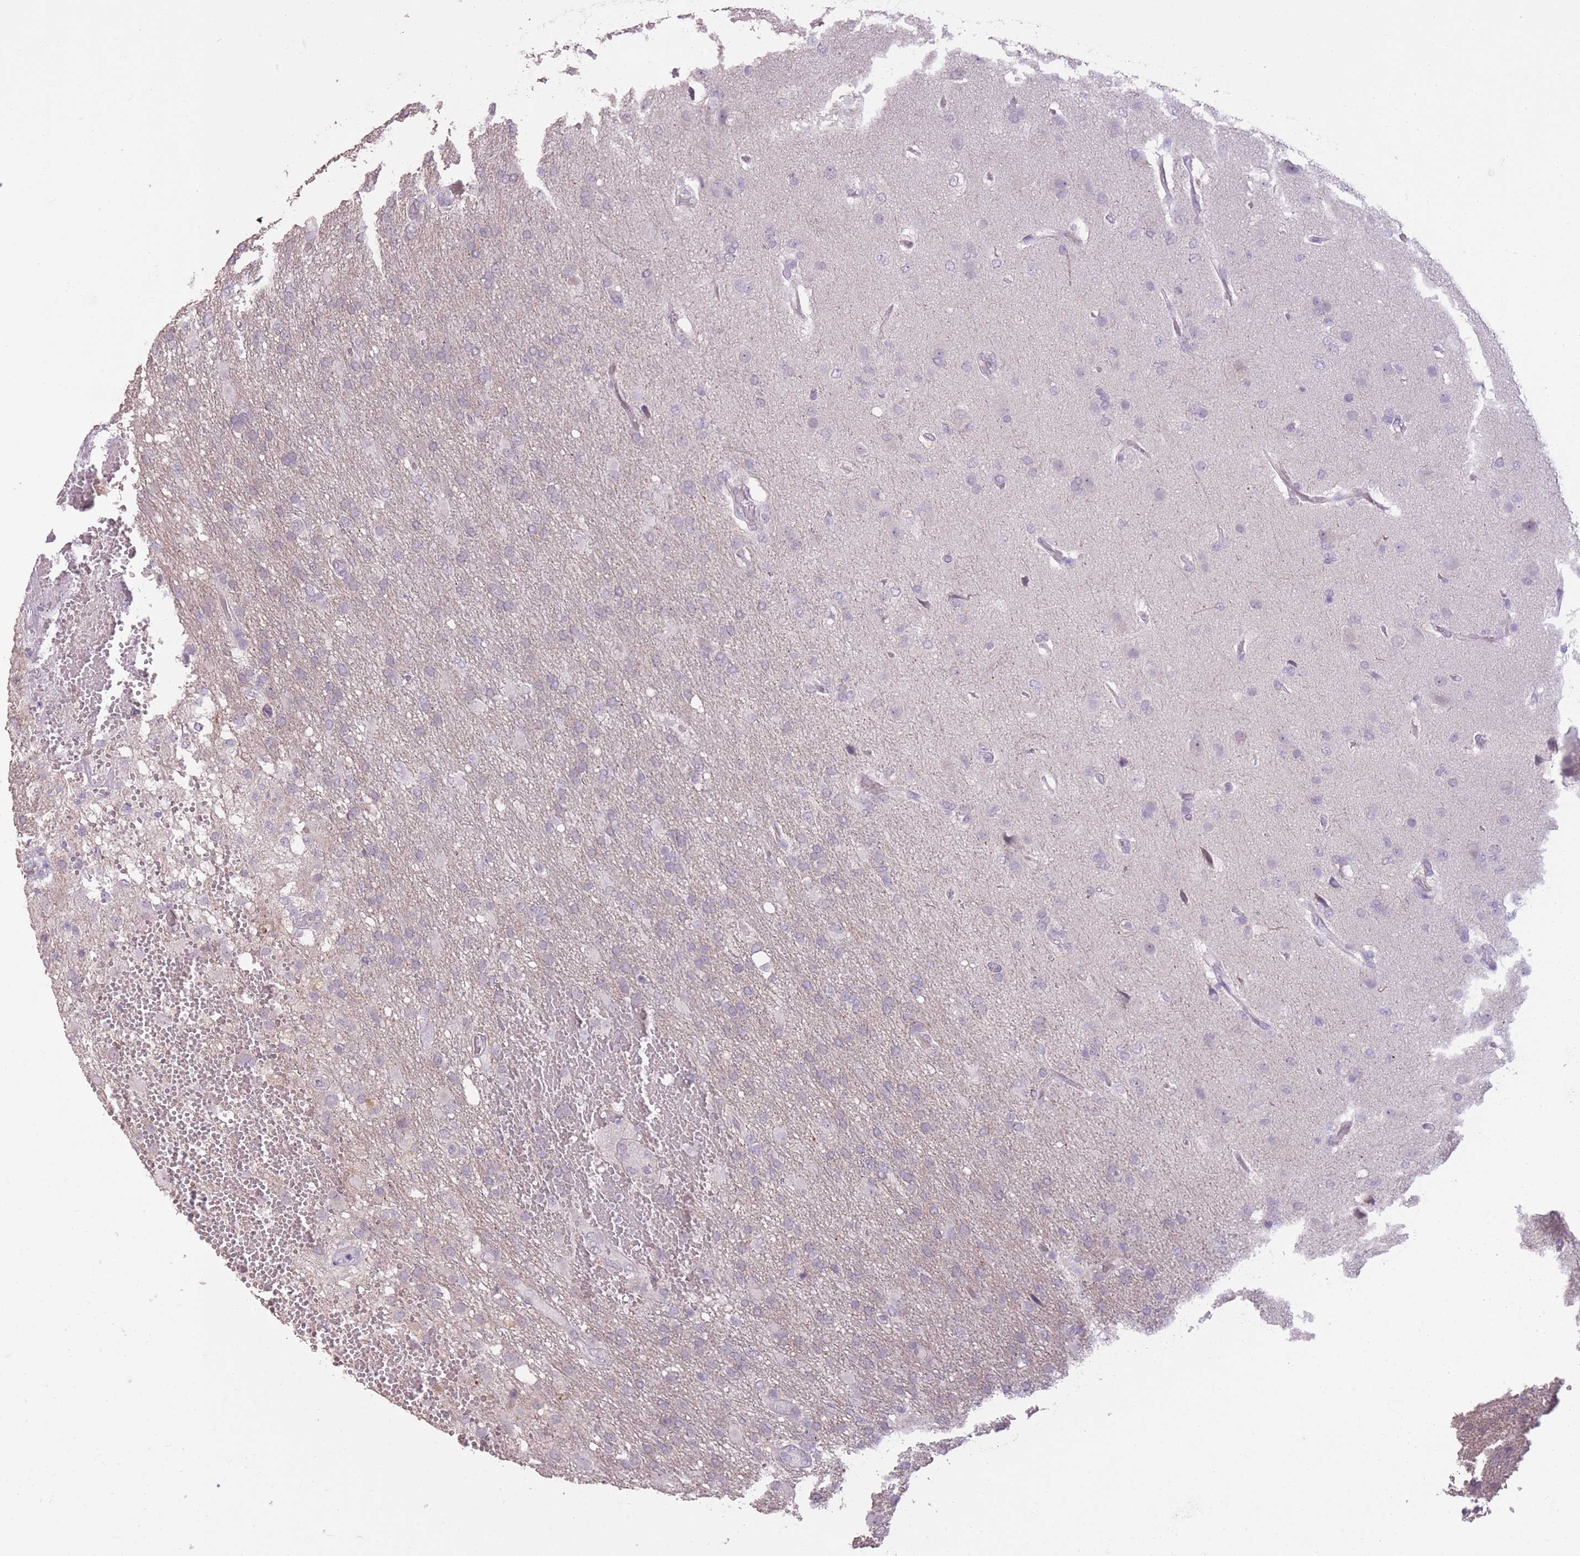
{"staining": {"intensity": "negative", "quantity": "none", "location": "none"}, "tissue": "glioma", "cell_type": "Tumor cells", "image_type": "cancer", "snomed": [{"axis": "morphology", "description": "Glioma, malignant, High grade"}, {"axis": "topography", "description": "Brain"}], "caption": "Protein analysis of high-grade glioma (malignant) shows no significant expression in tumor cells.", "gene": "ZBTB24", "patient": {"sex": "female", "age": 74}}